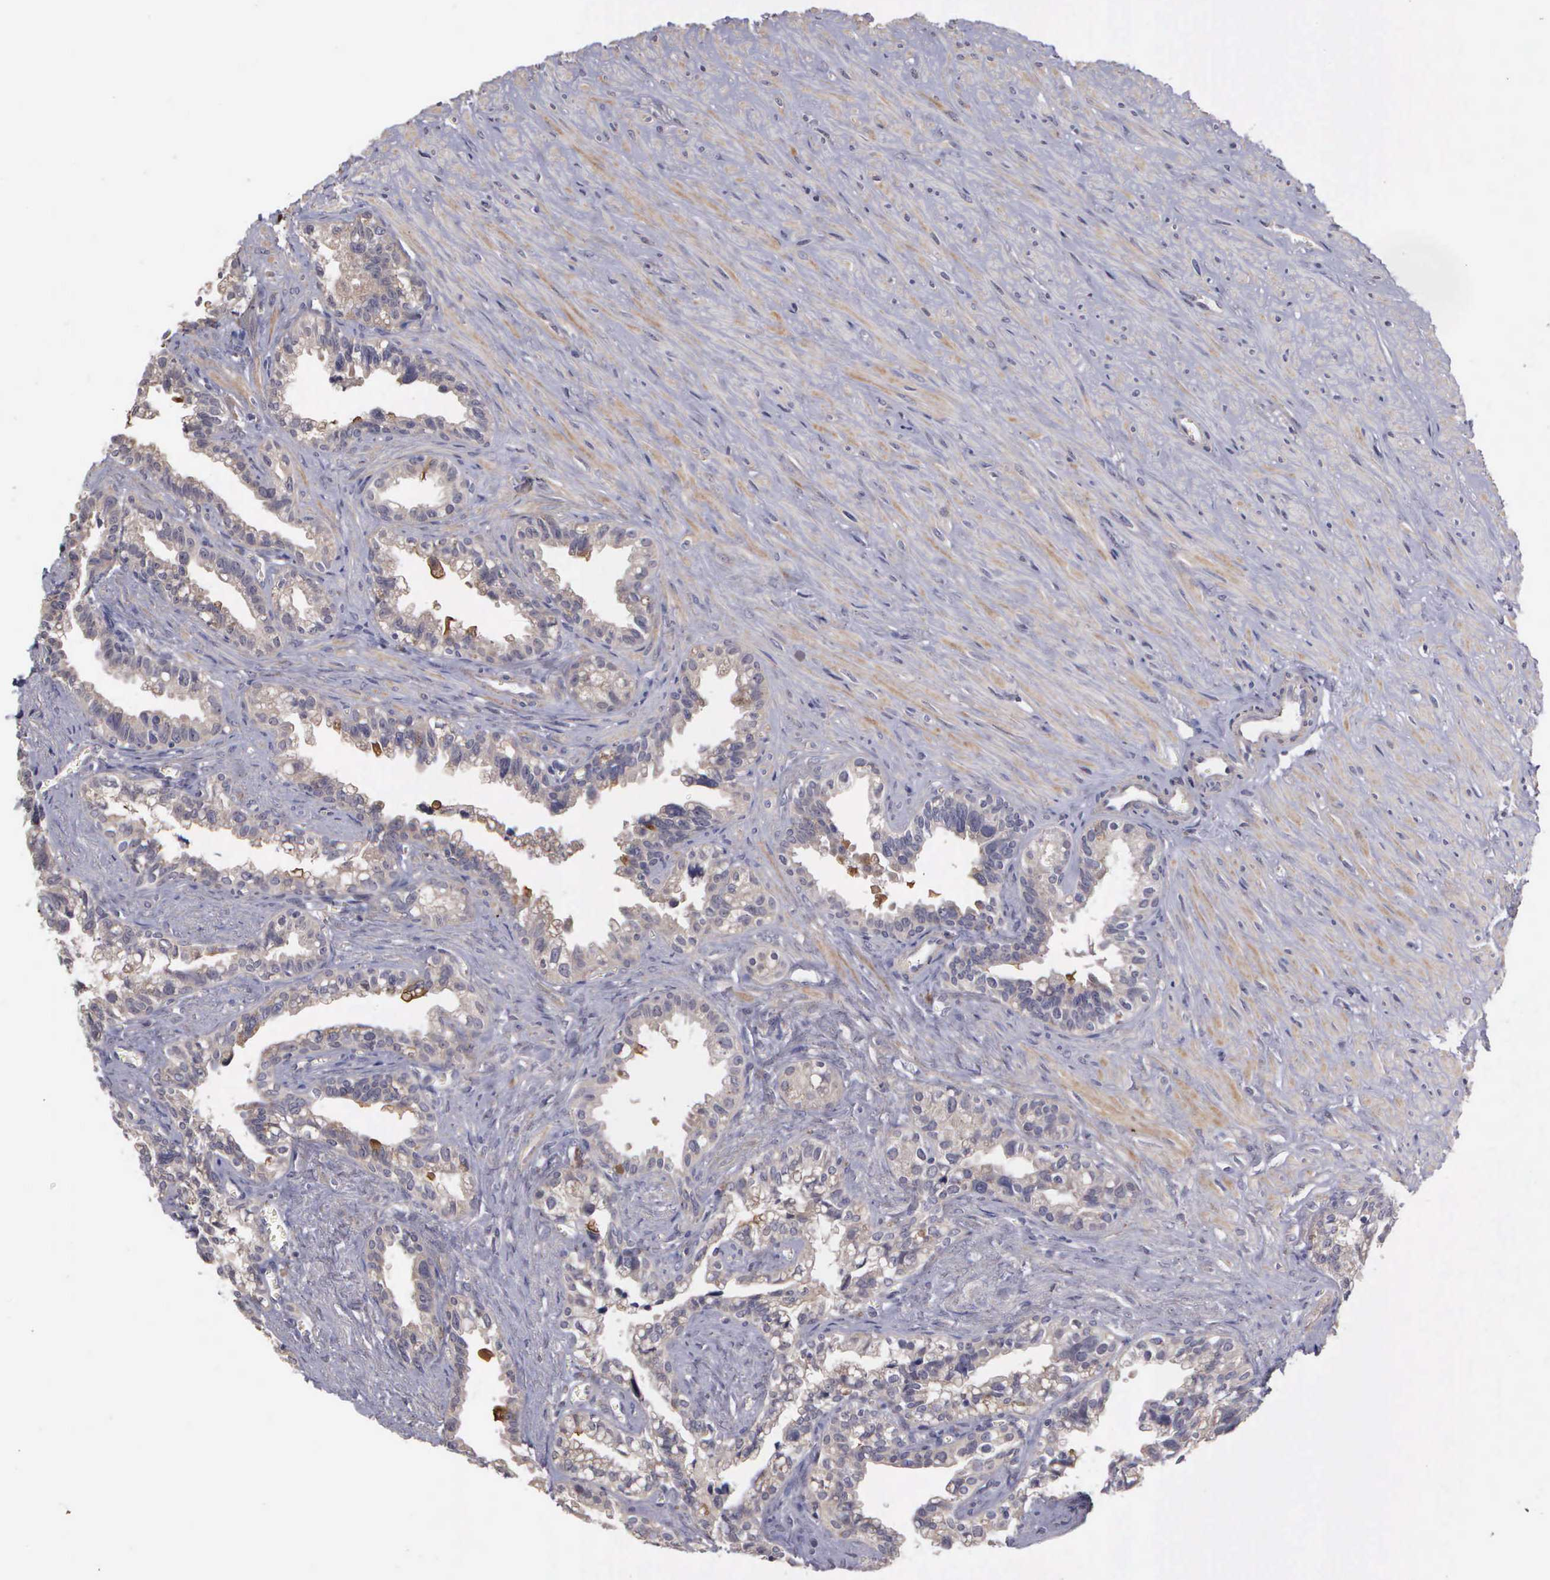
{"staining": {"intensity": "weak", "quantity": ">75%", "location": "cytoplasmic/membranous"}, "tissue": "seminal vesicle", "cell_type": "Glandular cells", "image_type": "normal", "snomed": [{"axis": "morphology", "description": "Normal tissue, NOS"}, {"axis": "topography", "description": "Seminal veicle"}], "caption": "Protein staining by immunohistochemistry shows weak cytoplasmic/membranous positivity in about >75% of glandular cells in benign seminal vesicle.", "gene": "RTL10", "patient": {"sex": "male", "age": 60}}